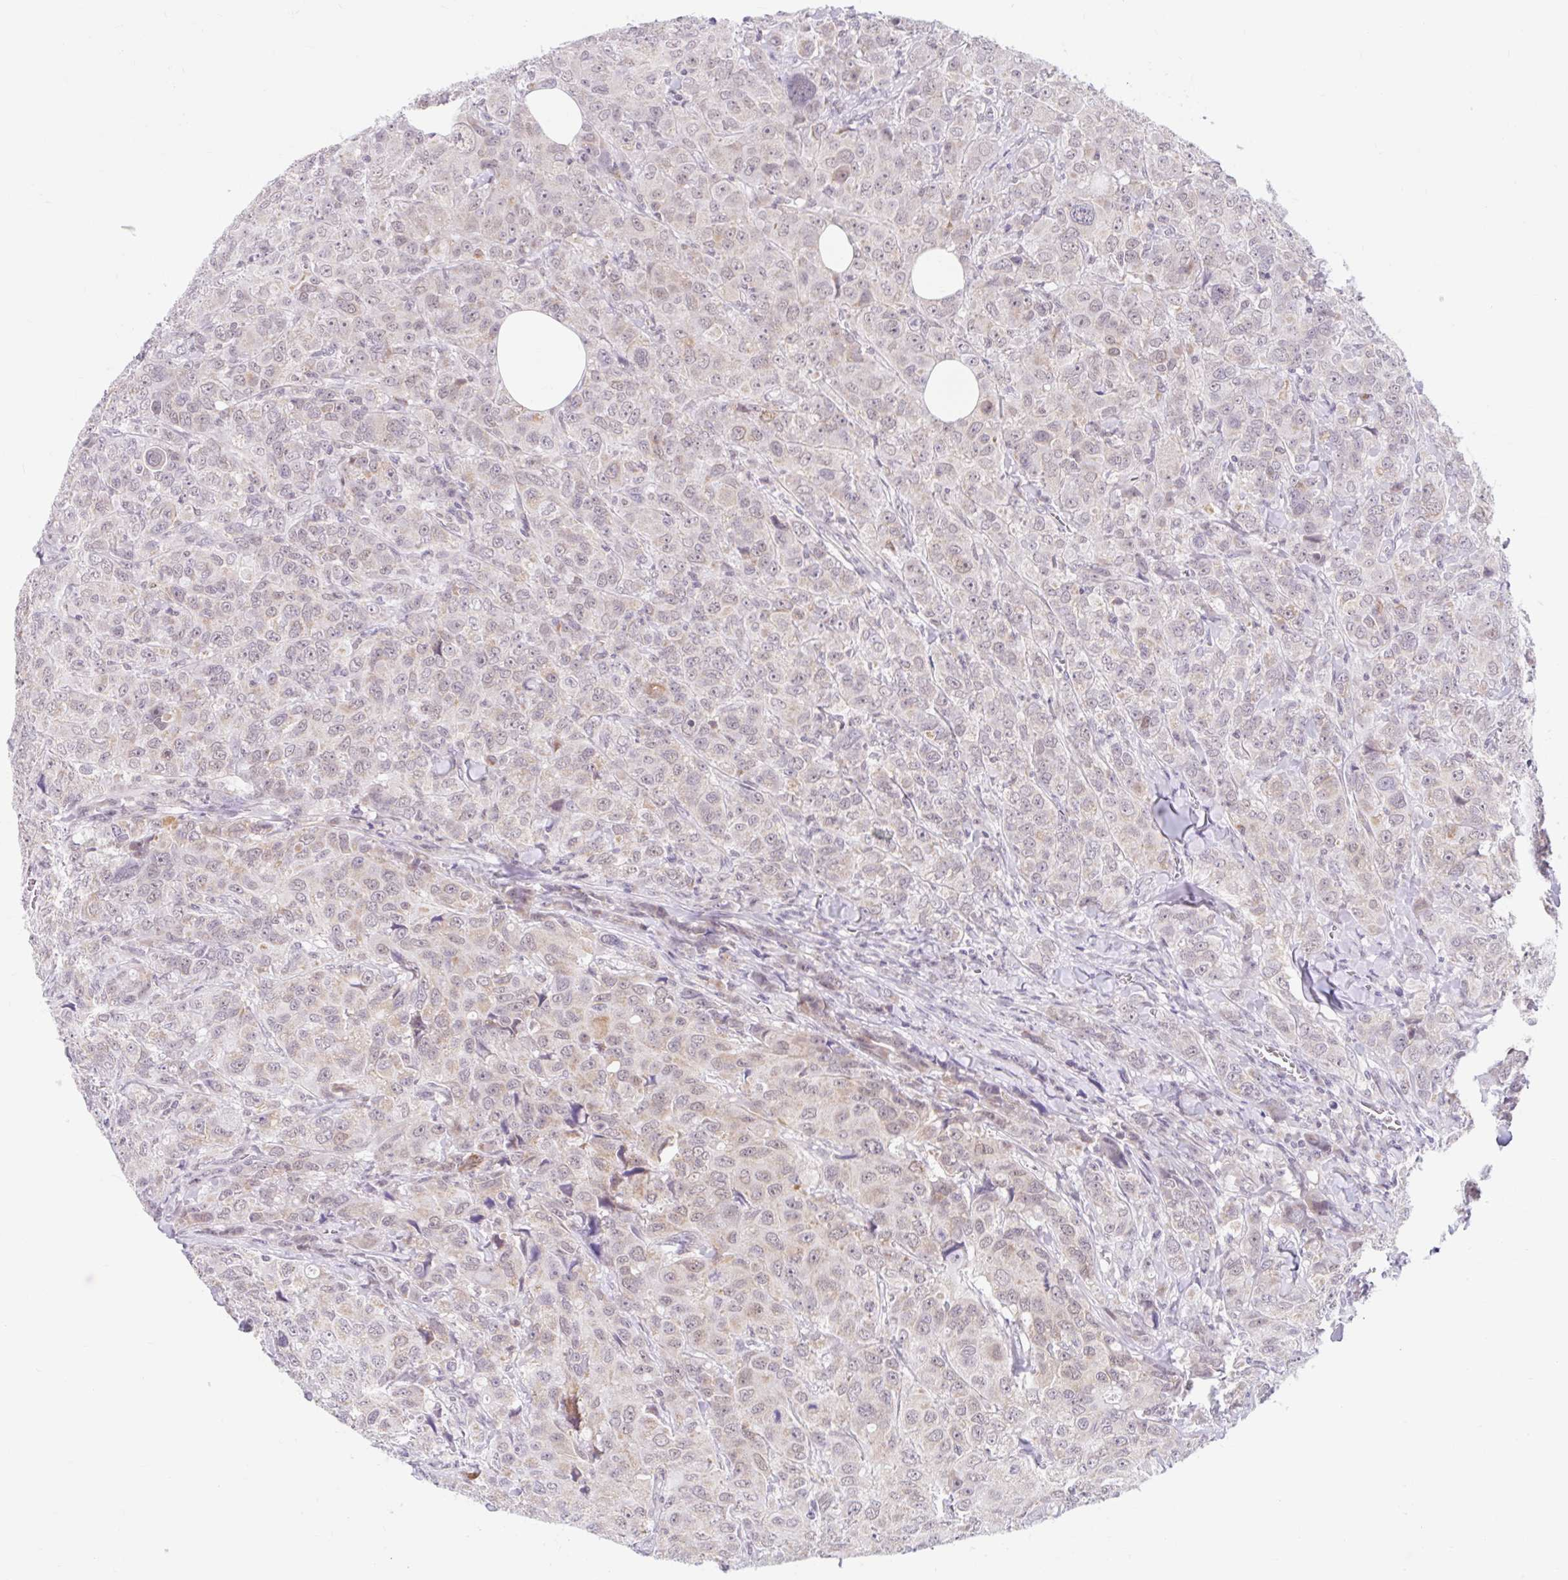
{"staining": {"intensity": "weak", "quantity": "25%-75%", "location": "cytoplasmic/membranous"}, "tissue": "breast cancer", "cell_type": "Tumor cells", "image_type": "cancer", "snomed": [{"axis": "morphology", "description": "Duct carcinoma"}, {"axis": "topography", "description": "Breast"}], "caption": "Immunohistochemistry (IHC) (DAB (3,3'-diaminobenzidine)) staining of human breast cancer (infiltrating ductal carcinoma) reveals weak cytoplasmic/membranous protein positivity in approximately 25%-75% of tumor cells.", "gene": "ITPK1", "patient": {"sex": "female", "age": 43}}